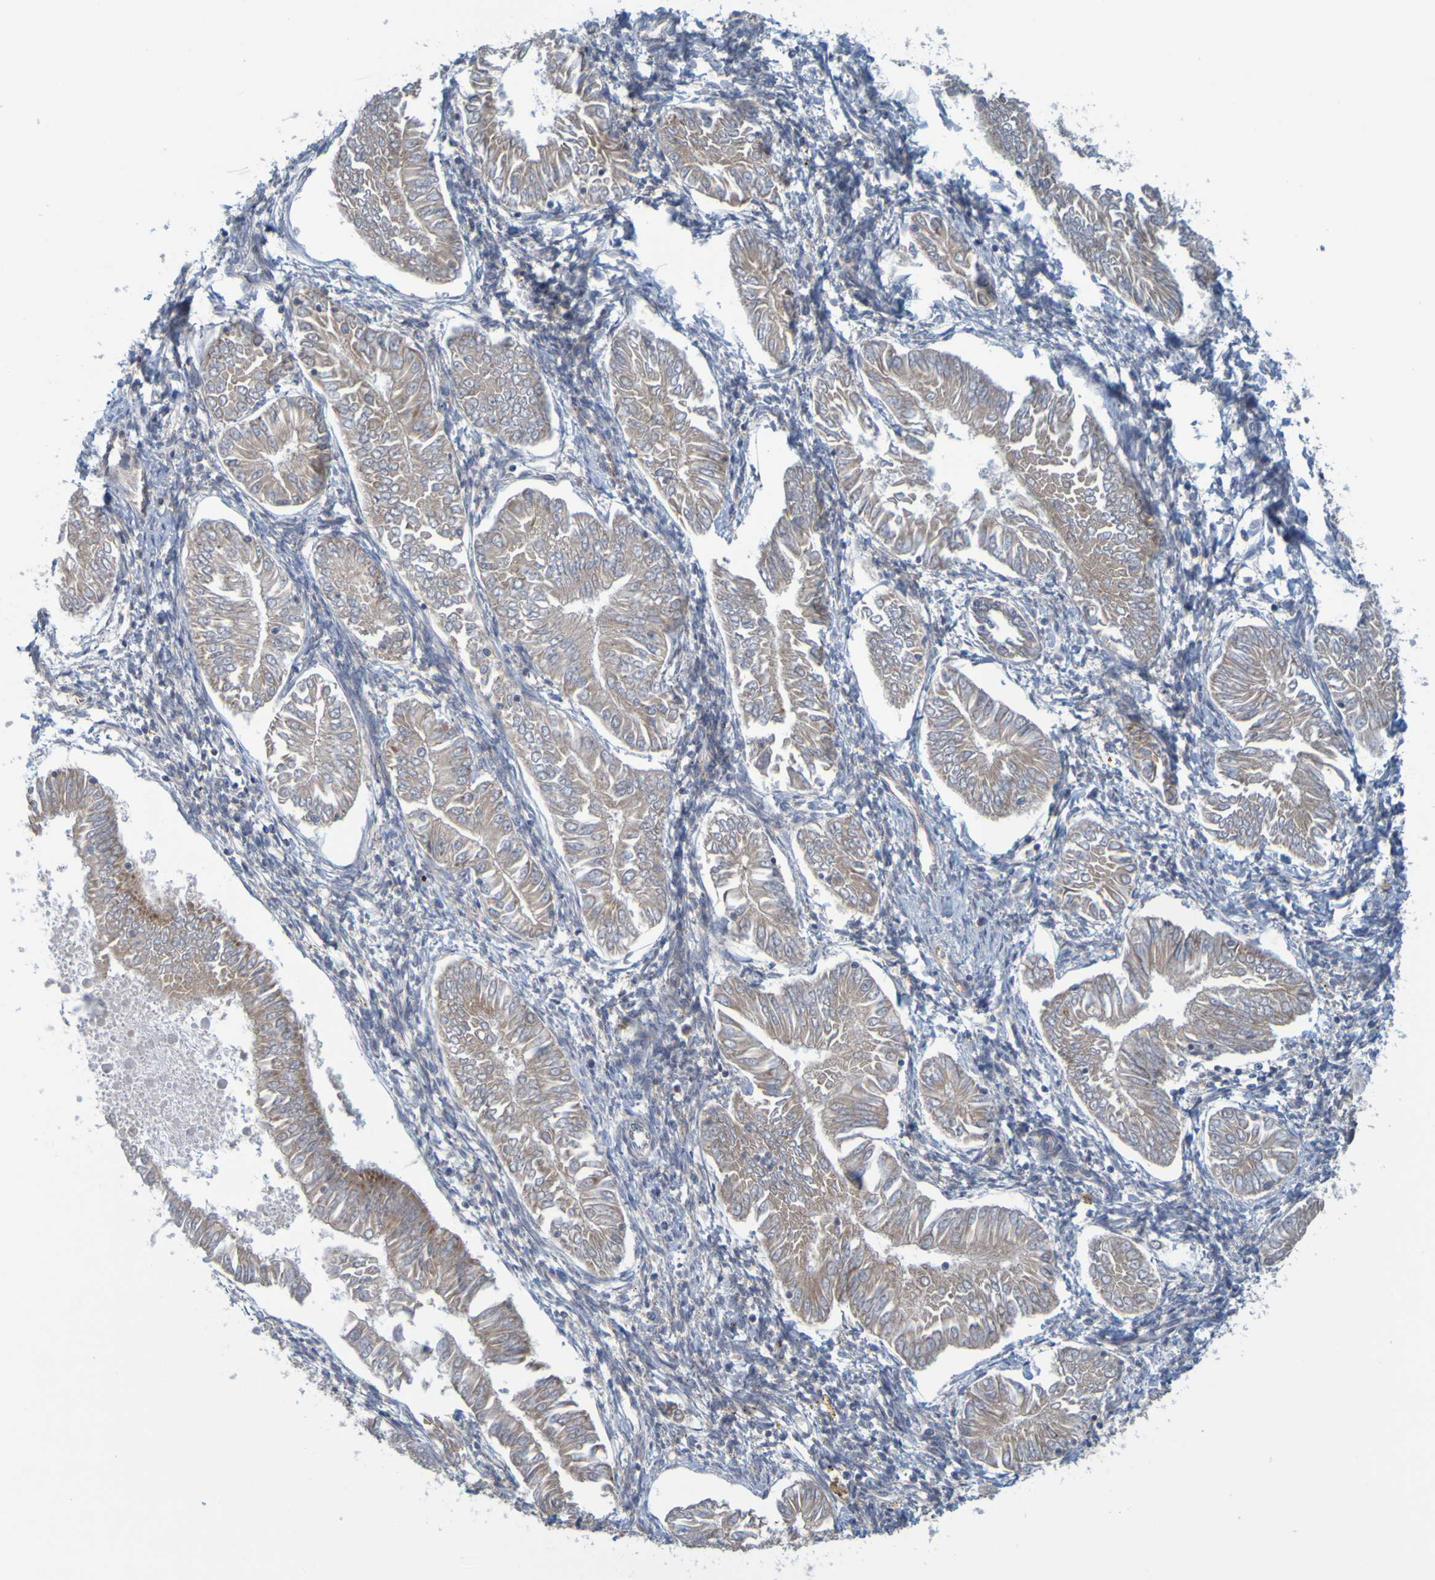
{"staining": {"intensity": "weak", "quantity": ">75%", "location": "cytoplasmic/membranous"}, "tissue": "endometrial cancer", "cell_type": "Tumor cells", "image_type": "cancer", "snomed": [{"axis": "morphology", "description": "Adenocarcinoma, NOS"}, {"axis": "topography", "description": "Endometrium"}], "caption": "A high-resolution micrograph shows immunohistochemistry (IHC) staining of endometrial adenocarcinoma, which shows weak cytoplasmic/membranous expression in approximately >75% of tumor cells.", "gene": "MOGS", "patient": {"sex": "female", "age": 53}}